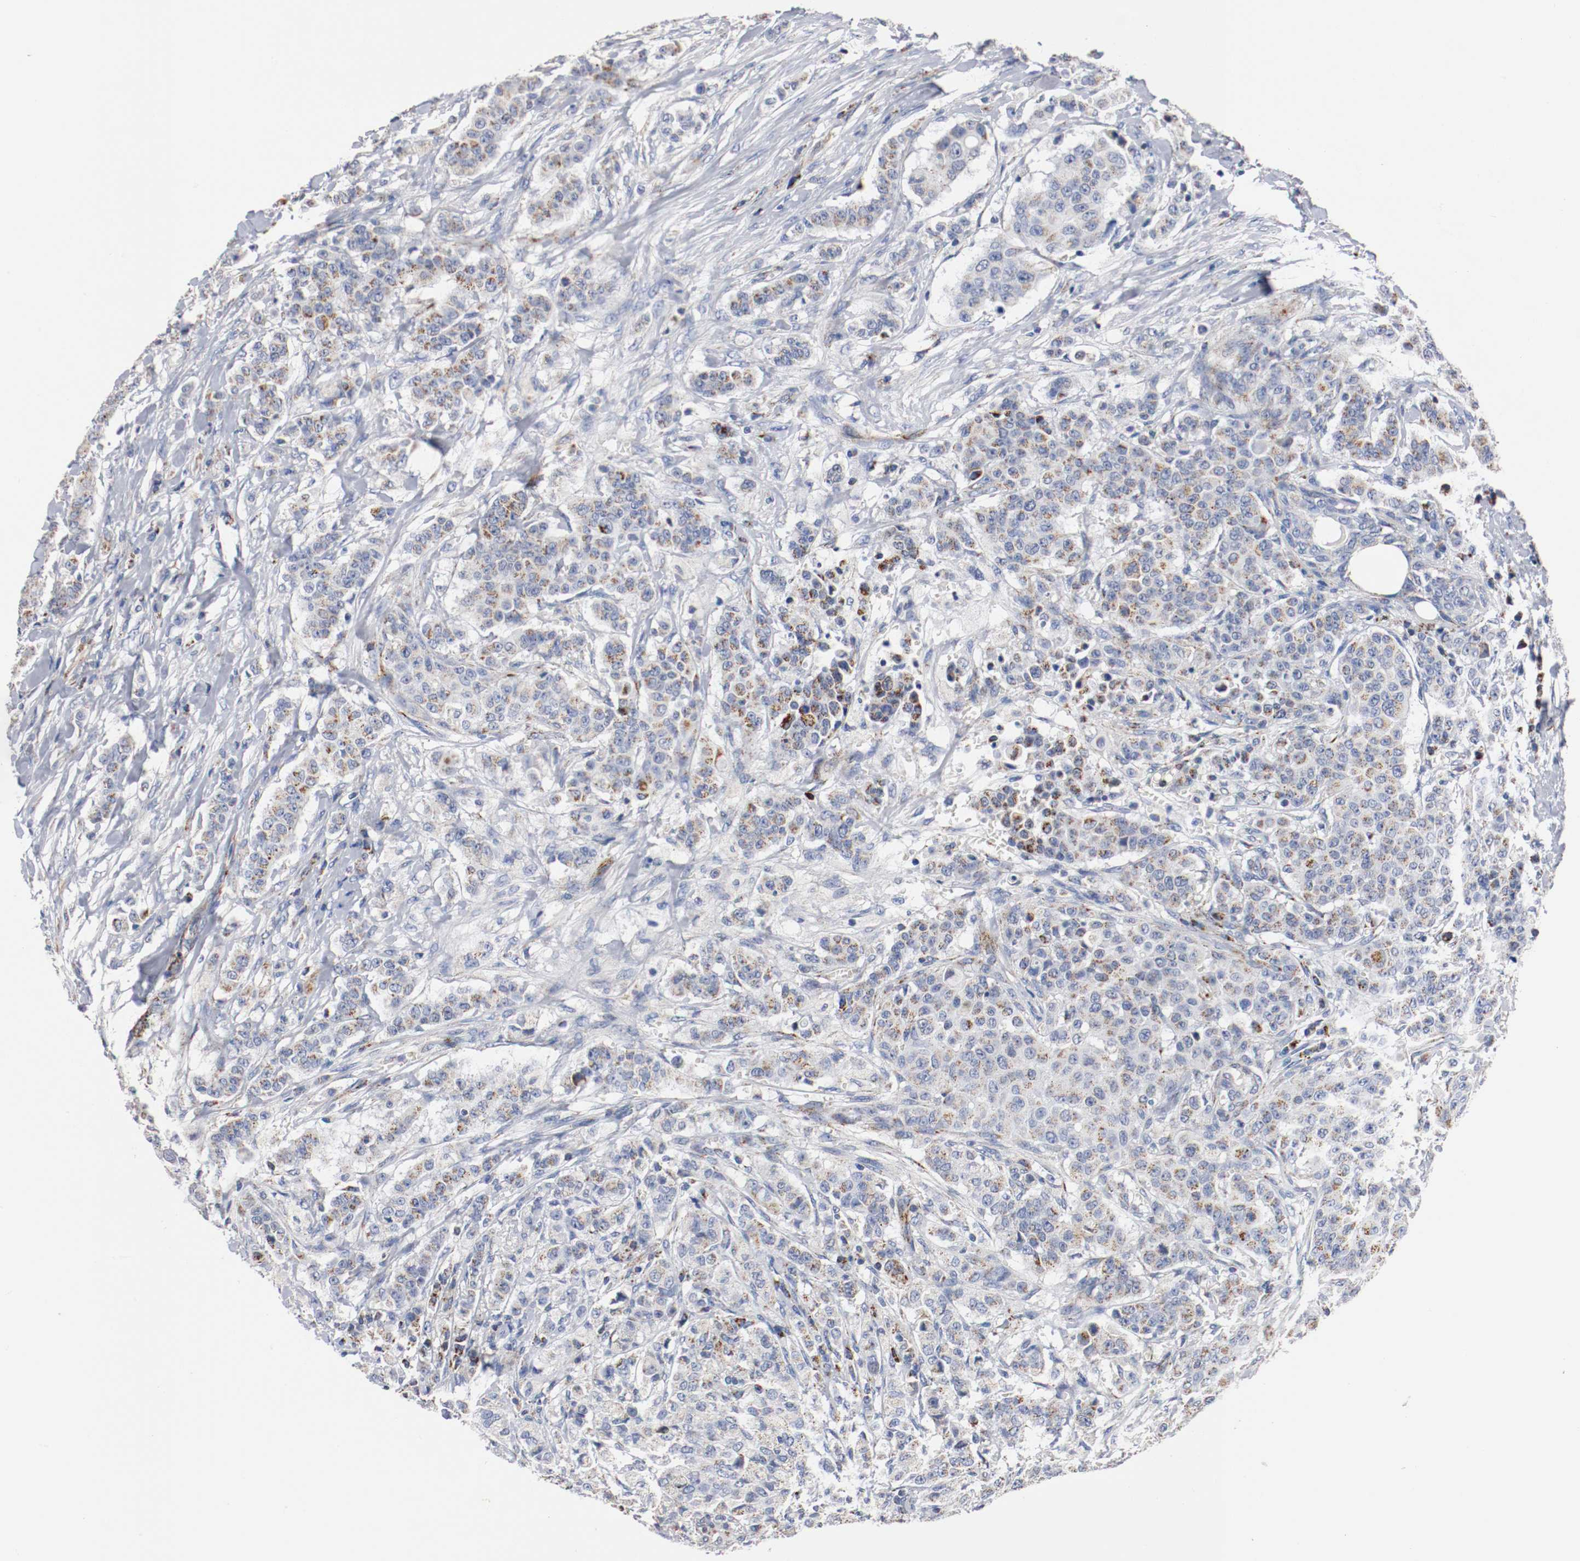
{"staining": {"intensity": "weak", "quantity": "25%-75%", "location": "cytoplasmic/membranous"}, "tissue": "breast cancer", "cell_type": "Tumor cells", "image_type": "cancer", "snomed": [{"axis": "morphology", "description": "Duct carcinoma"}, {"axis": "topography", "description": "Breast"}], "caption": "Protein expression analysis of human breast cancer (infiltrating ductal carcinoma) reveals weak cytoplasmic/membranous expression in approximately 25%-75% of tumor cells.", "gene": "TUBD1", "patient": {"sex": "female", "age": 40}}